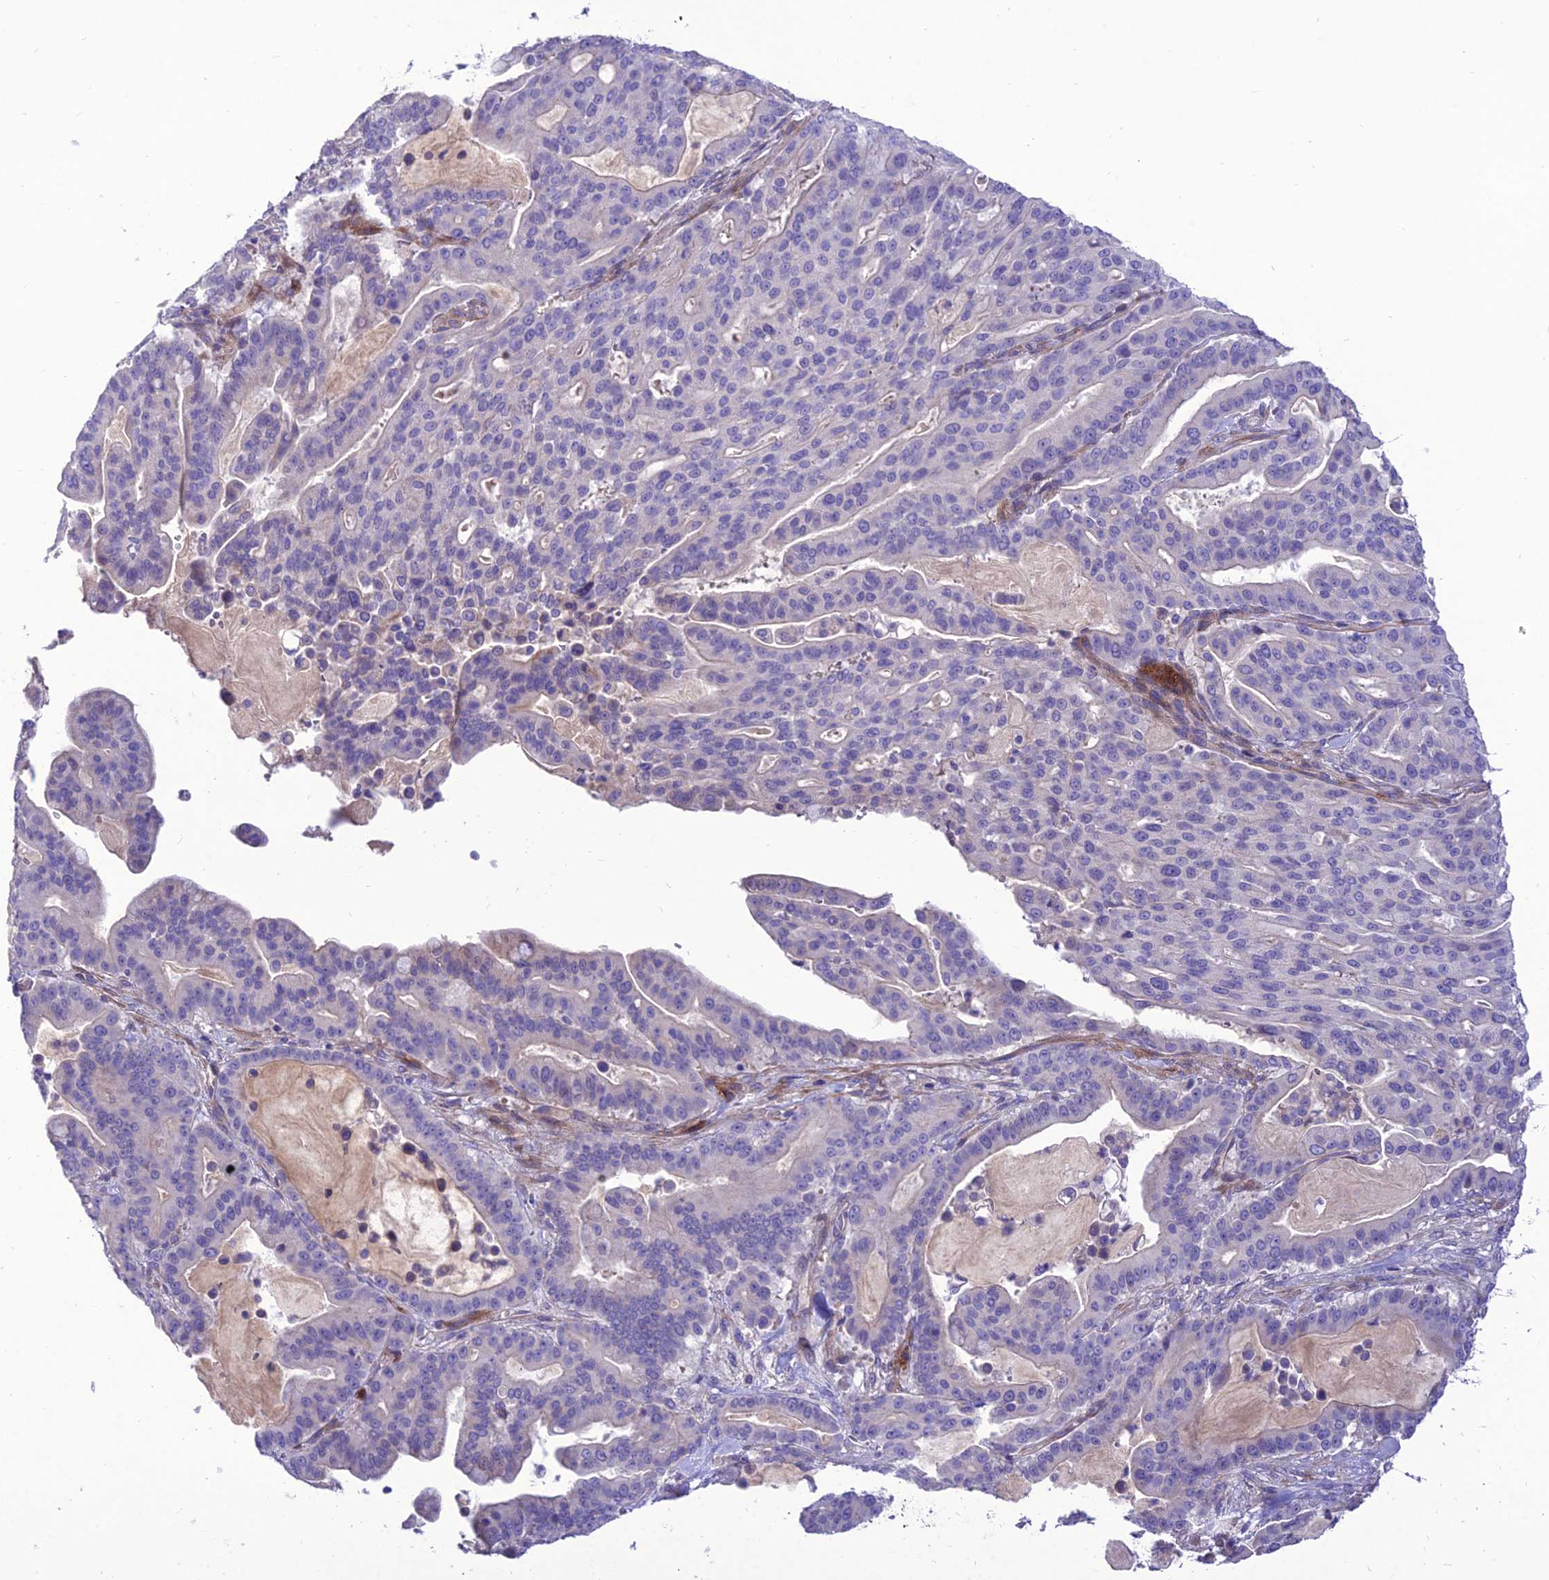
{"staining": {"intensity": "negative", "quantity": "none", "location": "none"}, "tissue": "pancreatic cancer", "cell_type": "Tumor cells", "image_type": "cancer", "snomed": [{"axis": "morphology", "description": "Adenocarcinoma, NOS"}, {"axis": "topography", "description": "Pancreas"}], "caption": "There is no significant staining in tumor cells of pancreatic adenocarcinoma.", "gene": "TEKT3", "patient": {"sex": "male", "age": 63}}